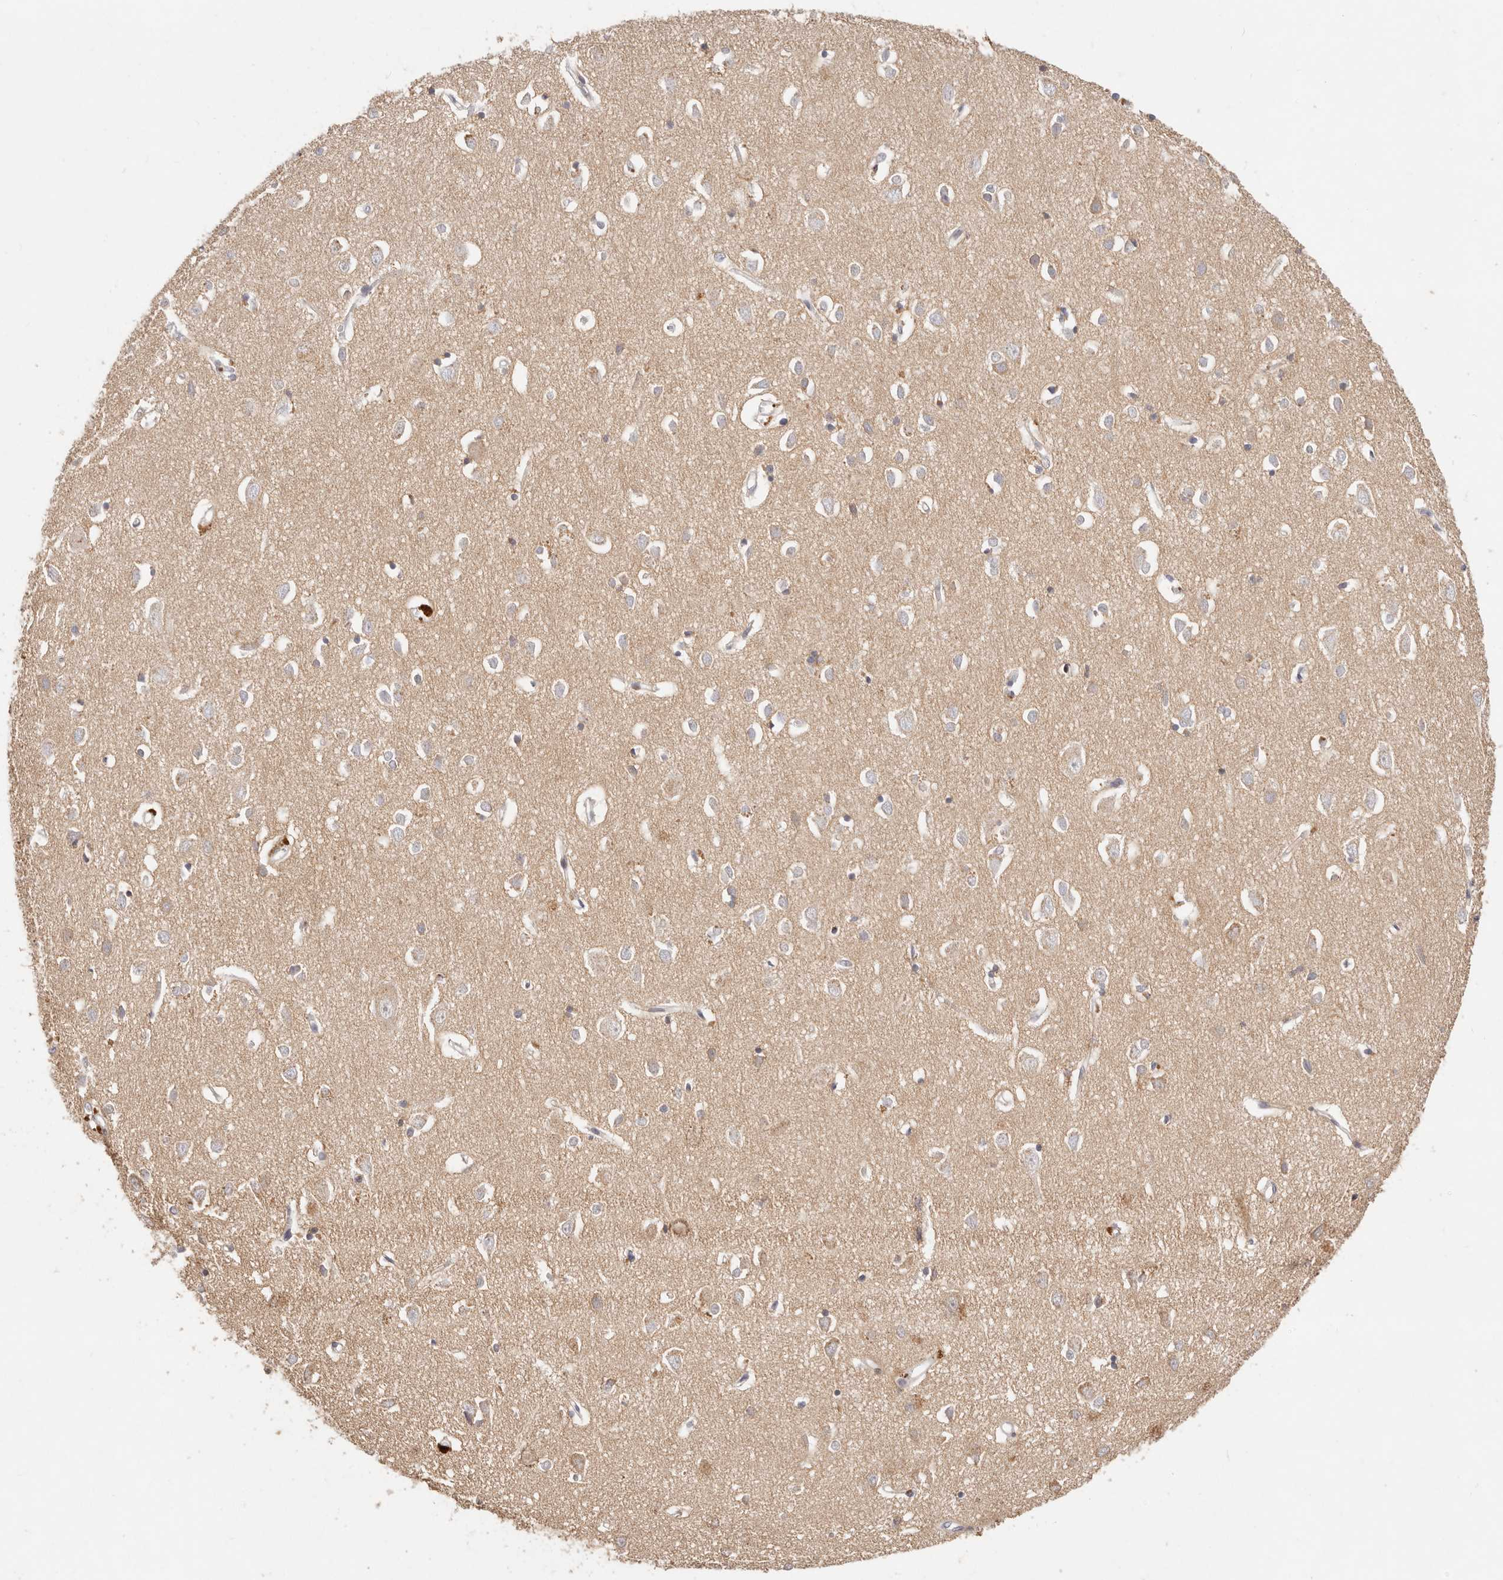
{"staining": {"intensity": "negative", "quantity": "none", "location": "none"}, "tissue": "cerebral cortex", "cell_type": "Endothelial cells", "image_type": "normal", "snomed": [{"axis": "morphology", "description": "Normal tissue, NOS"}, {"axis": "topography", "description": "Cerebral cortex"}], "caption": "A micrograph of cerebral cortex stained for a protein exhibits no brown staining in endothelial cells.", "gene": "CXADR", "patient": {"sex": "female", "age": 64}}